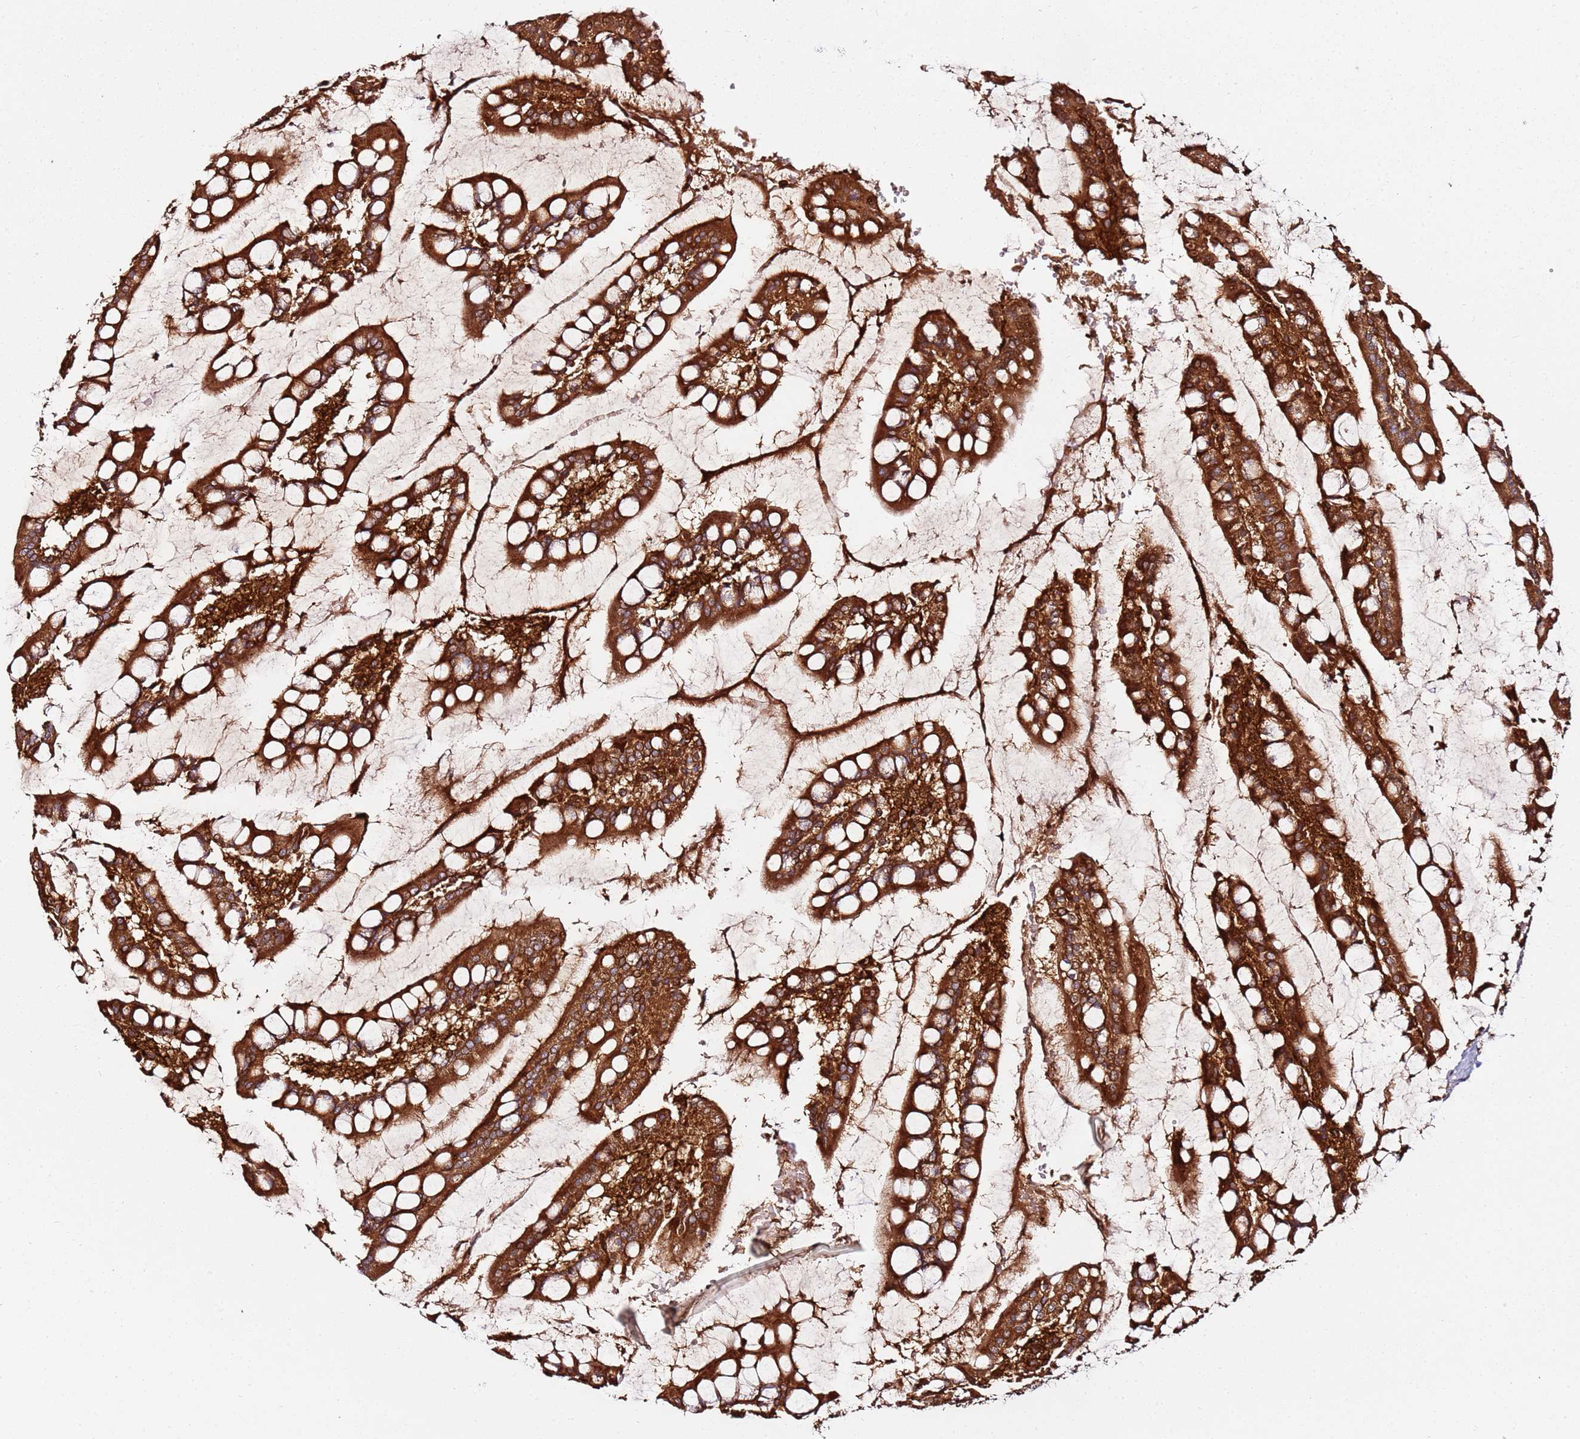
{"staining": {"intensity": "strong", "quantity": ">75%", "location": "cytoplasmic/membranous"}, "tissue": "small intestine", "cell_type": "Glandular cells", "image_type": "normal", "snomed": [{"axis": "morphology", "description": "Normal tissue, NOS"}, {"axis": "topography", "description": "Small intestine"}], "caption": "Protein staining exhibits strong cytoplasmic/membranous expression in approximately >75% of glandular cells in benign small intestine.", "gene": "PRMT7", "patient": {"sex": "male", "age": 52}}